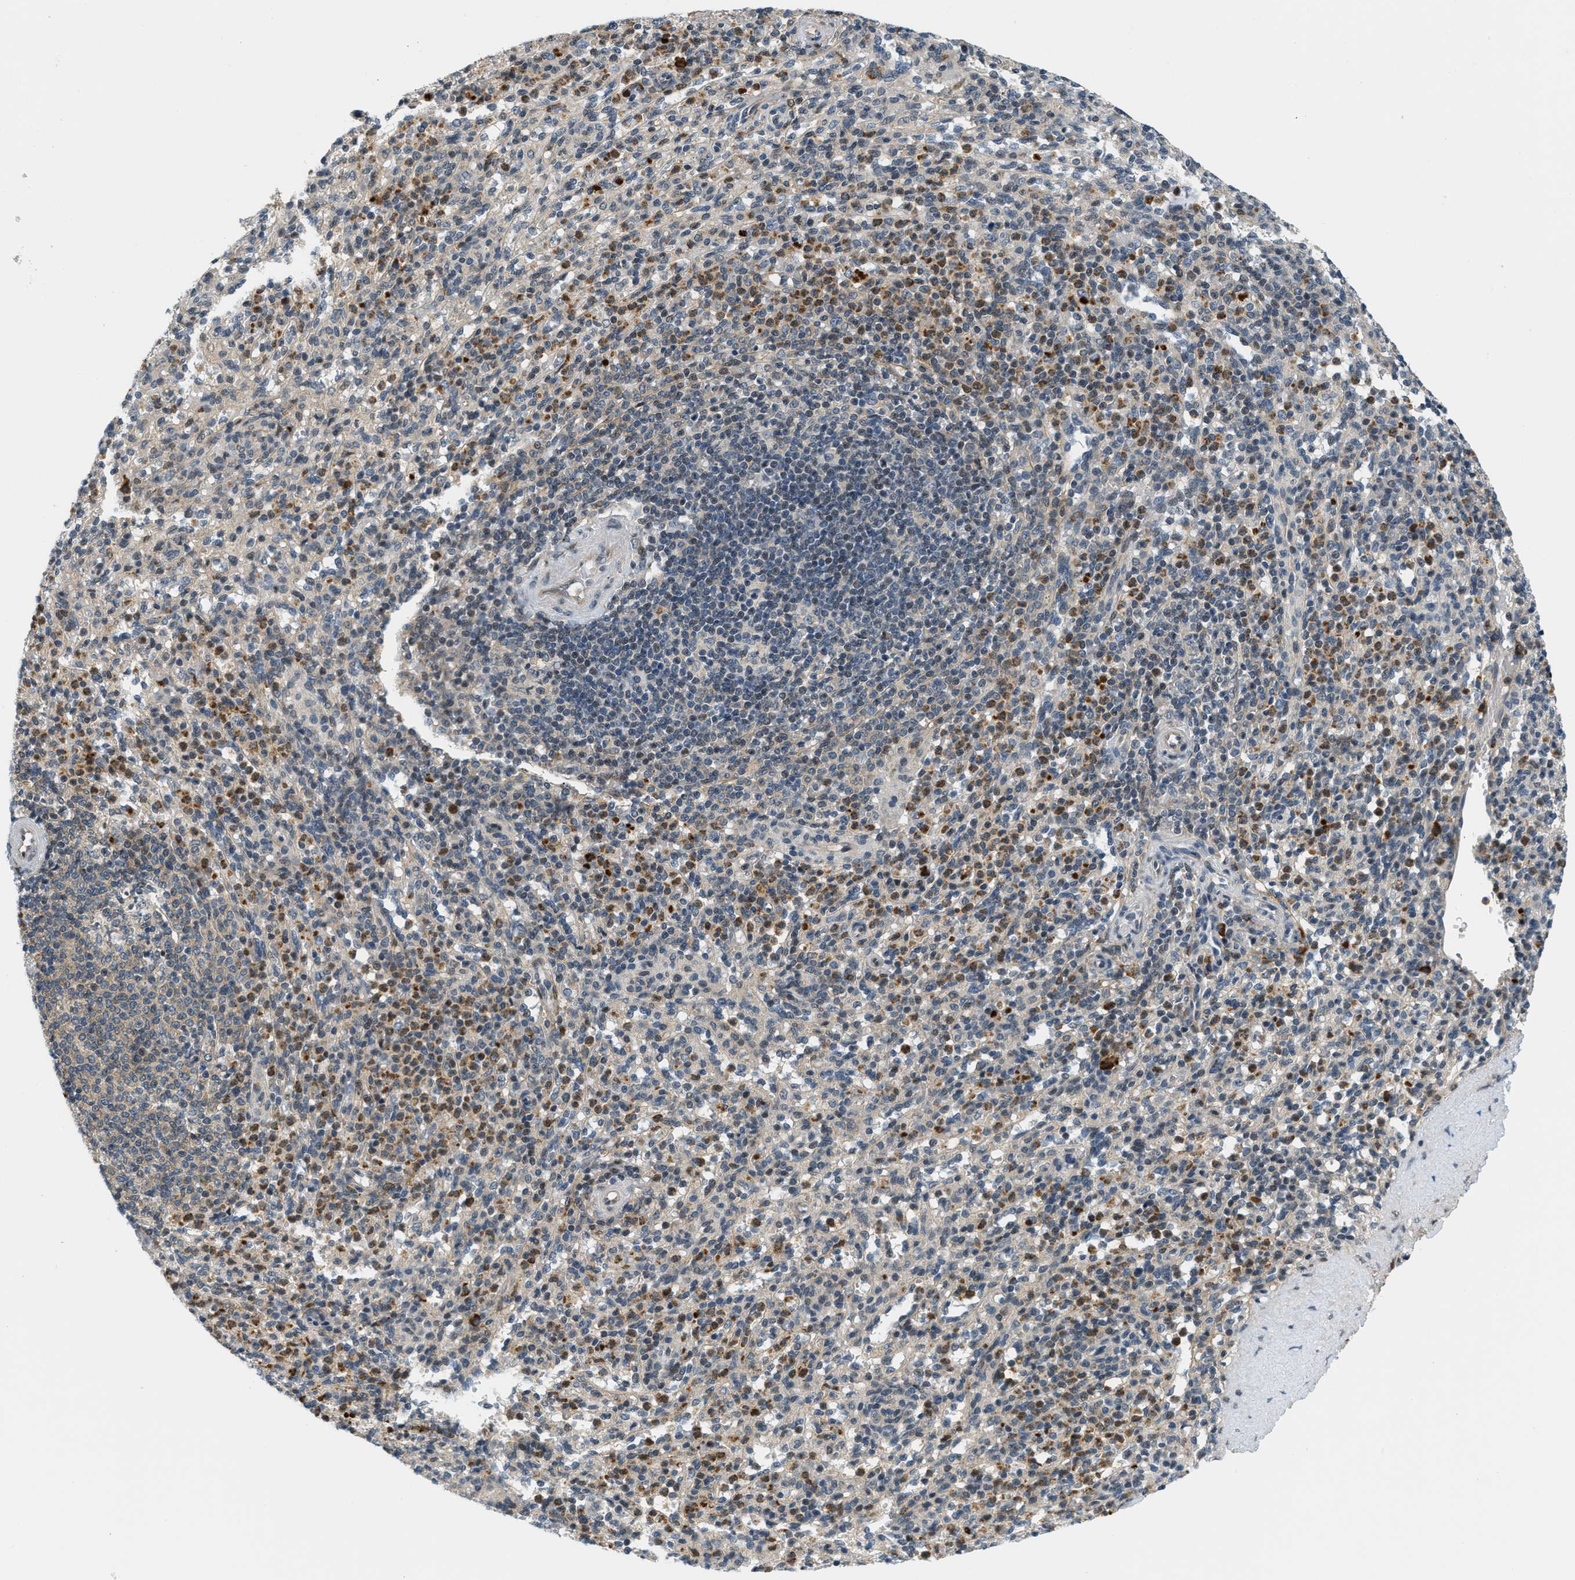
{"staining": {"intensity": "moderate", "quantity": "25%-75%", "location": "cytoplasmic/membranous,nuclear"}, "tissue": "spleen", "cell_type": "Cells in red pulp", "image_type": "normal", "snomed": [{"axis": "morphology", "description": "Normal tissue, NOS"}, {"axis": "topography", "description": "Spleen"}], "caption": "Immunohistochemical staining of benign spleen reveals 25%-75% levels of moderate cytoplasmic/membranous,nuclear protein expression in approximately 25%-75% of cells in red pulp.", "gene": "KMT2A", "patient": {"sex": "male", "age": 36}}